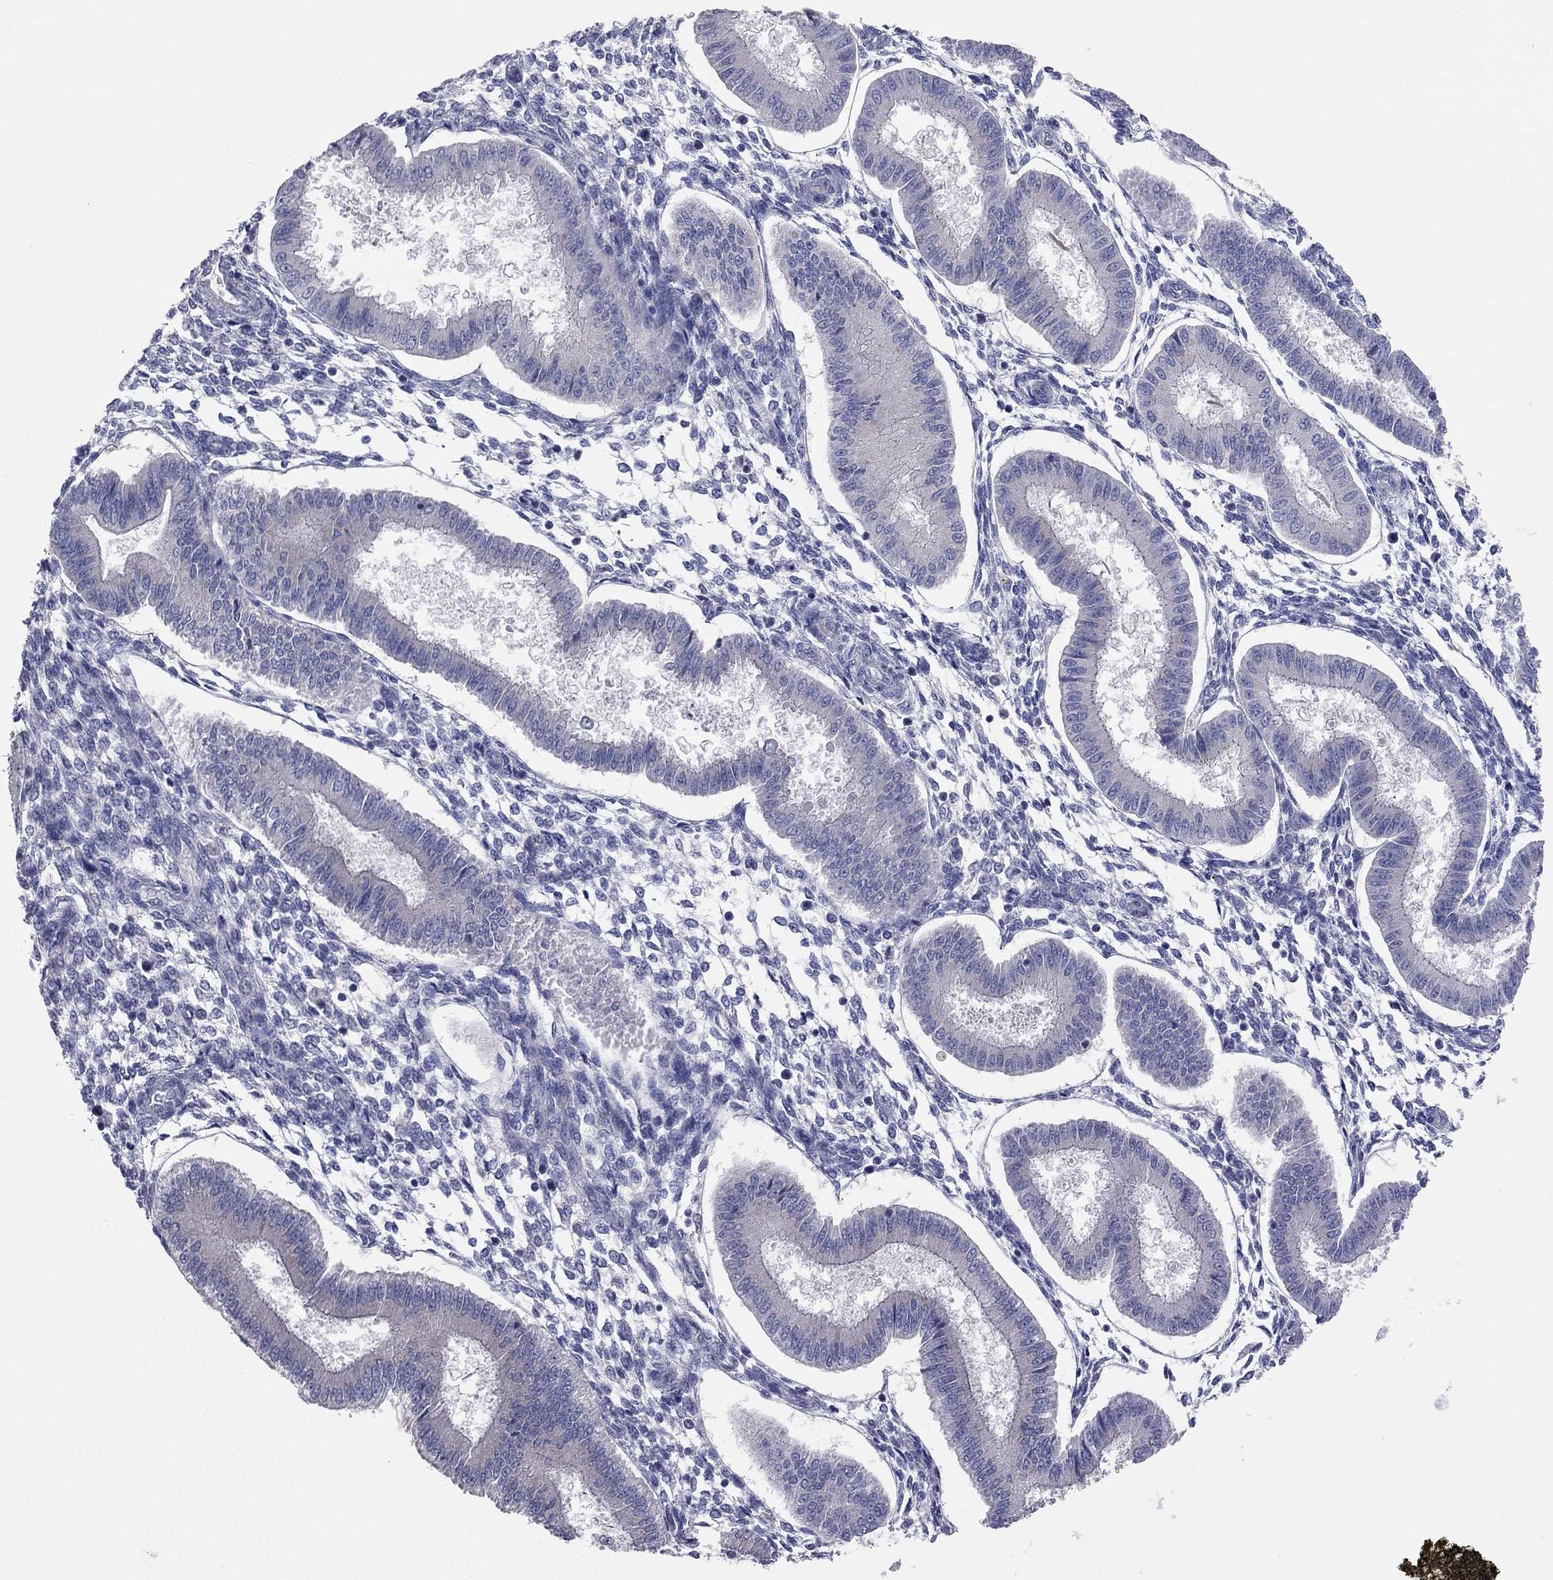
{"staining": {"intensity": "negative", "quantity": "none", "location": "none"}, "tissue": "endometrium", "cell_type": "Cells in endometrial stroma", "image_type": "normal", "snomed": [{"axis": "morphology", "description": "Normal tissue, NOS"}, {"axis": "topography", "description": "Endometrium"}], "caption": "The photomicrograph shows no significant staining in cells in endometrial stroma of endometrium. (Immunohistochemistry, brightfield microscopy, high magnification).", "gene": "KCNB1", "patient": {"sex": "female", "age": 43}}